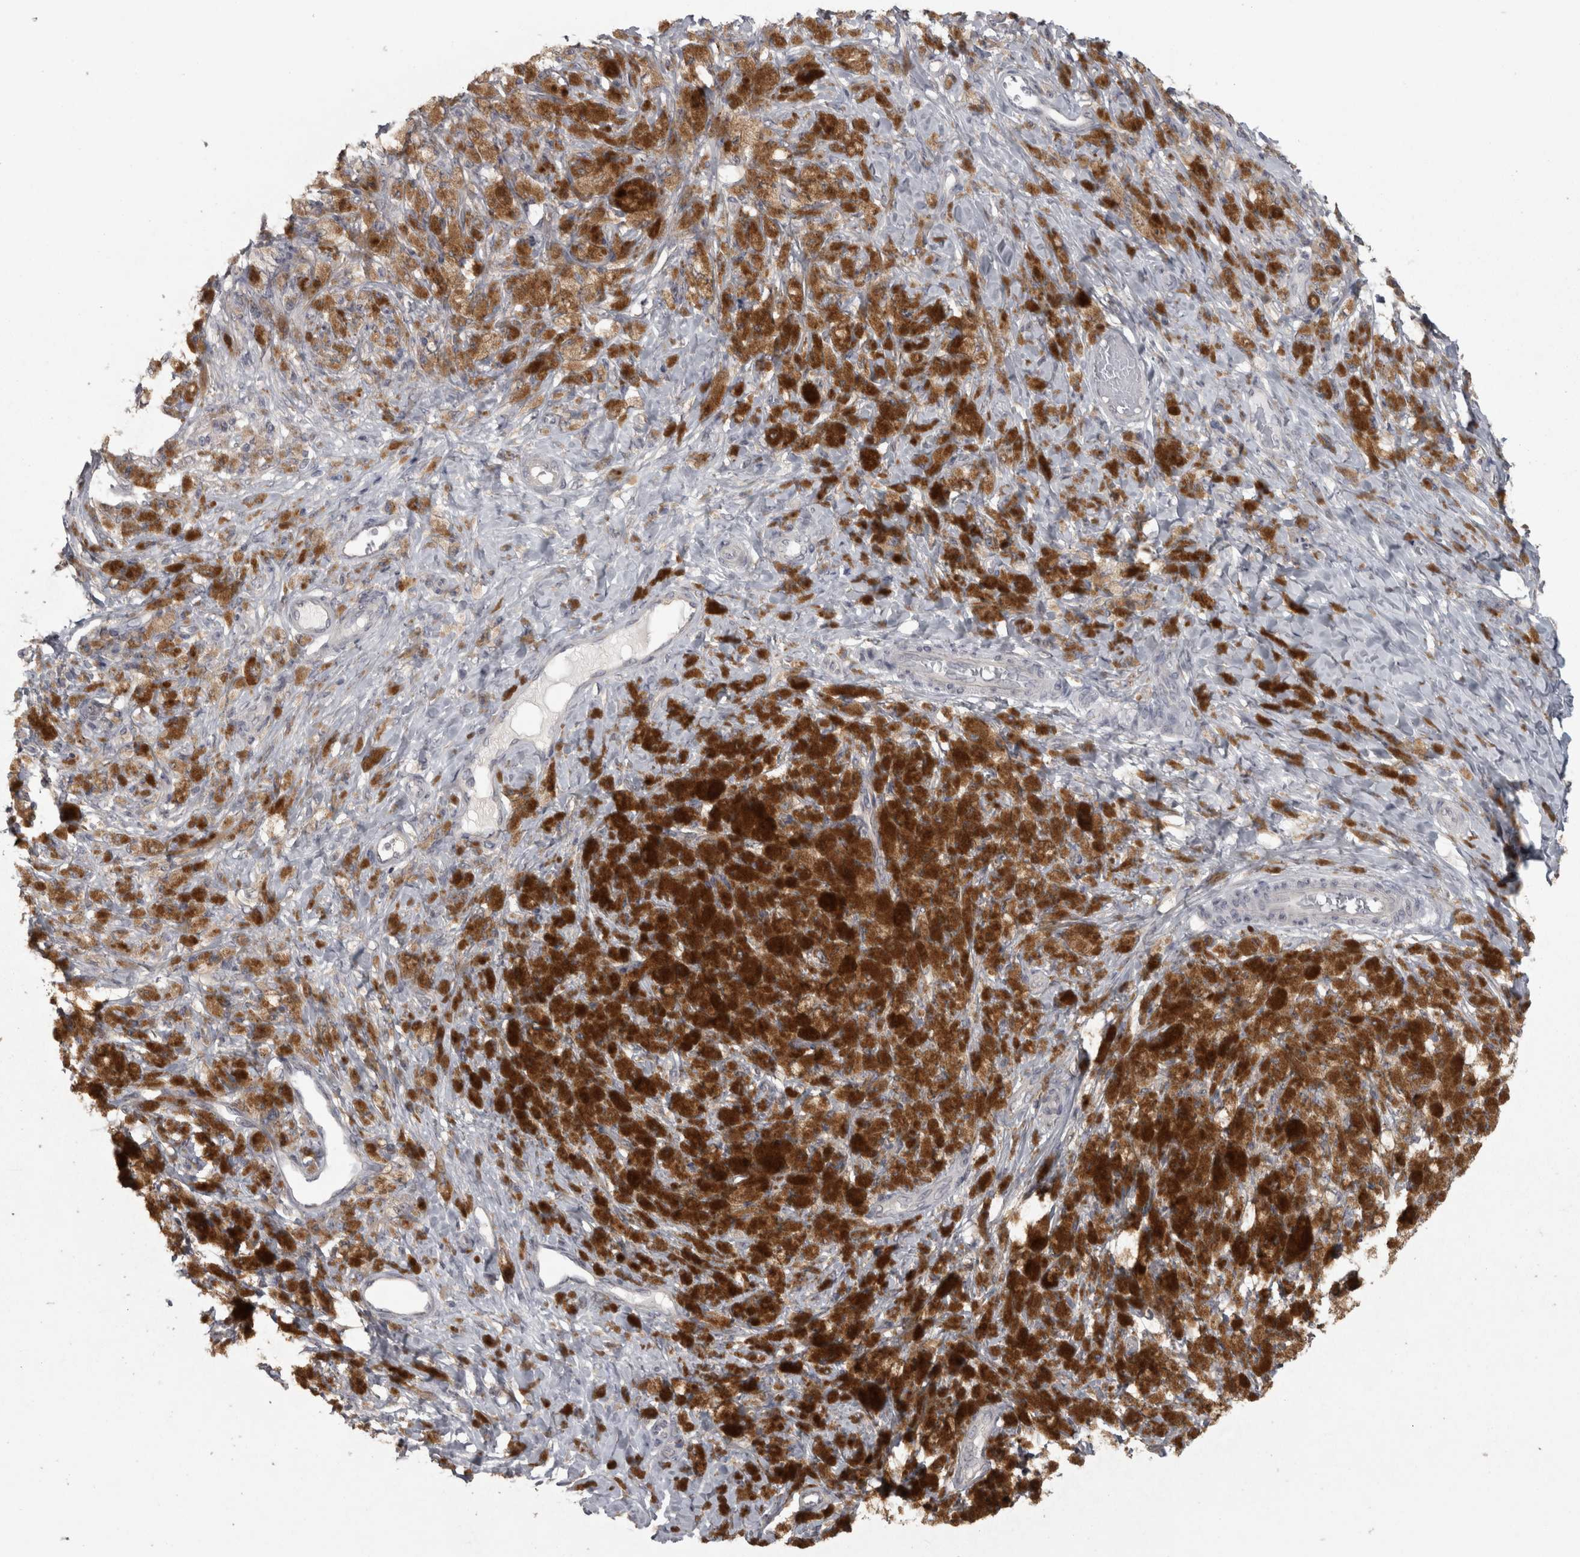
{"staining": {"intensity": "weak", "quantity": ">75%", "location": "cytoplasmic/membranous"}, "tissue": "melanoma", "cell_type": "Tumor cells", "image_type": "cancer", "snomed": [{"axis": "morphology", "description": "Malignant melanoma, NOS"}, {"axis": "topography", "description": "Skin"}], "caption": "A high-resolution image shows immunohistochemistry staining of malignant melanoma, which reveals weak cytoplasmic/membranous positivity in about >75% of tumor cells. (DAB (3,3'-diaminobenzidine) IHC, brown staining for protein, blue staining for nuclei).", "gene": "RAB29", "patient": {"sex": "female", "age": 73}}